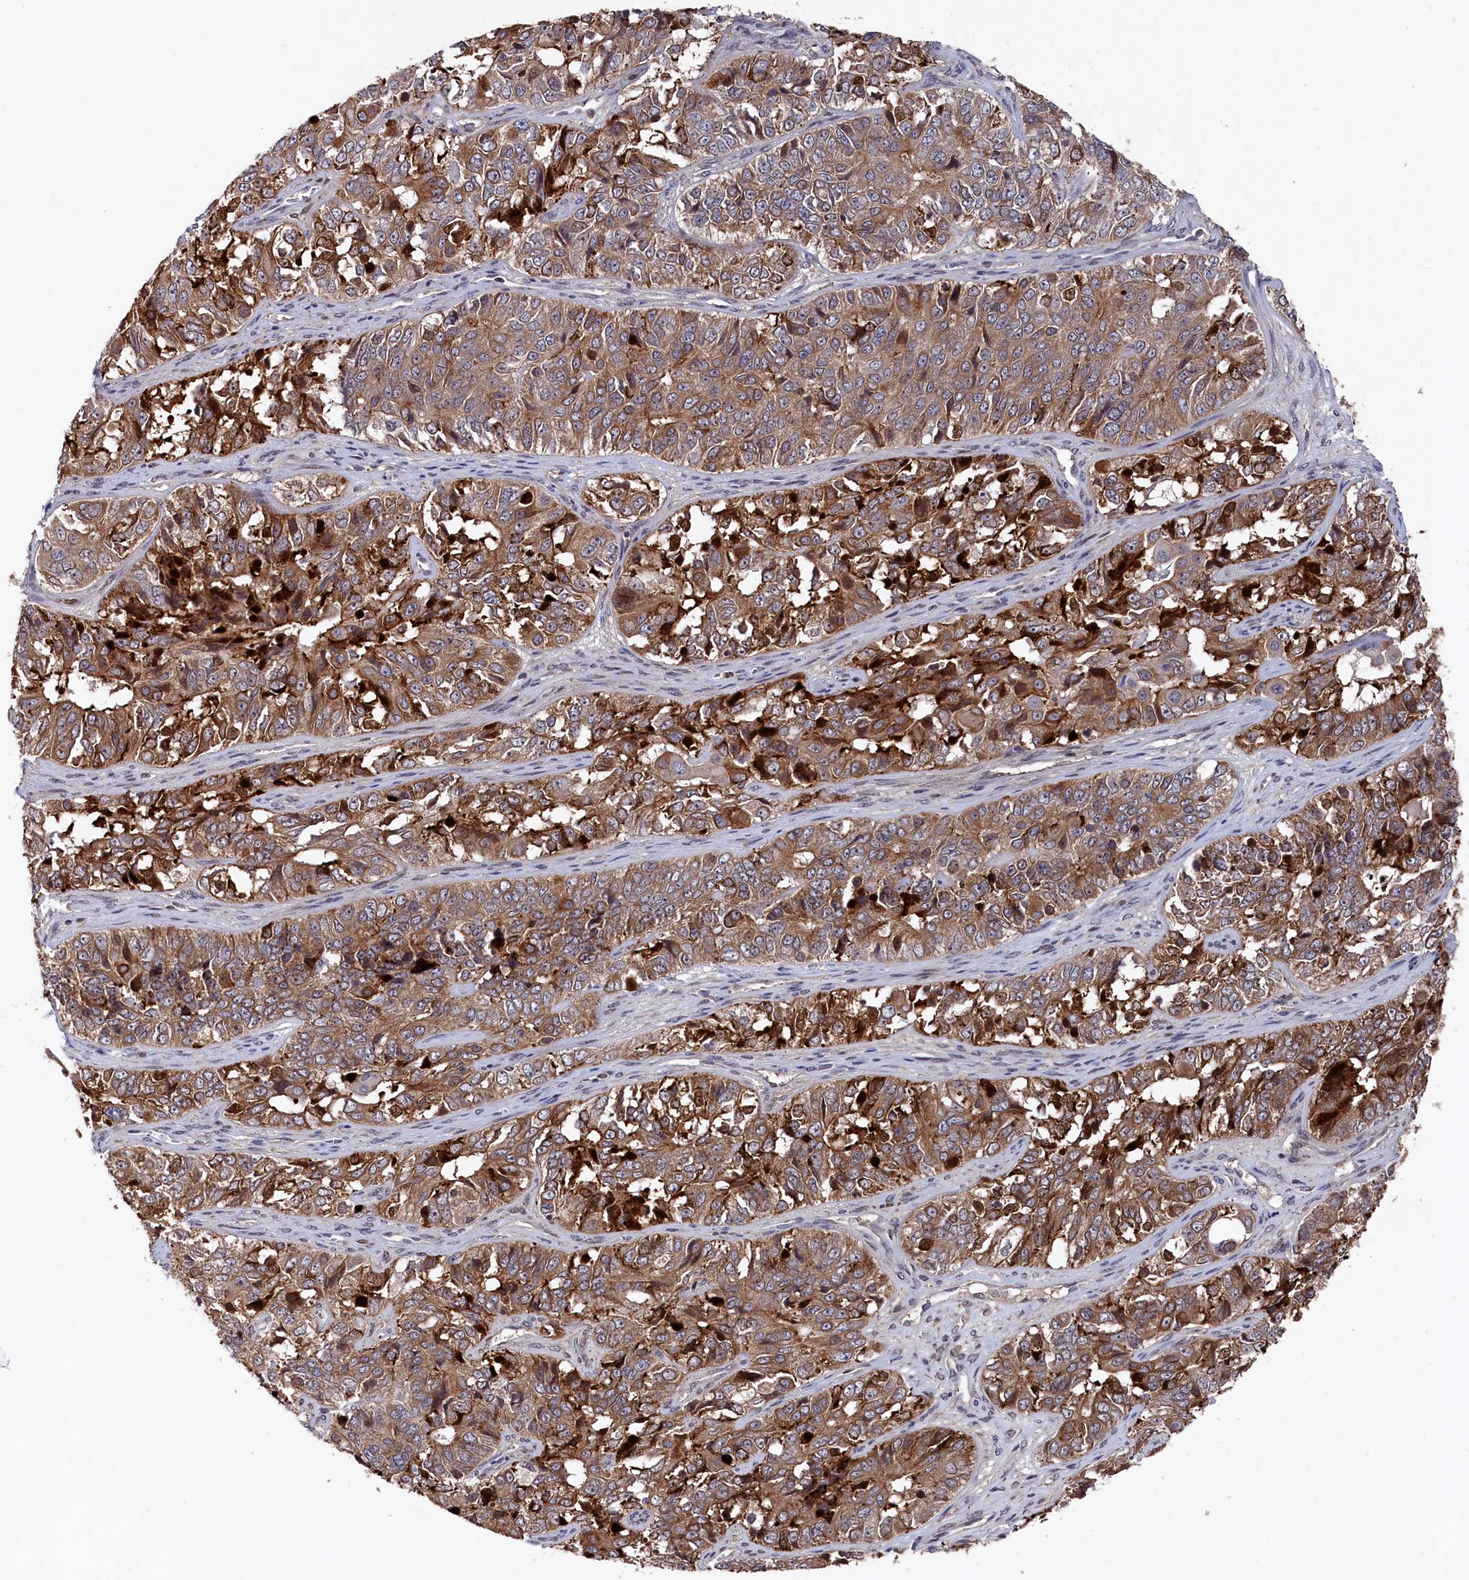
{"staining": {"intensity": "moderate", "quantity": ">75%", "location": "cytoplasmic/membranous"}, "tissue": "ovarian cancer", "cell_type": "Tumor cells", "image_type": "cancer", "snomed": [{"axis": "morphology", "description": "Carcinoma, endometroid"}, {"axis": "topography", "description": "Ovary"}], "caption": "This histopathology image exhibits IHC staining of endometroid carcinoma (ovarian), with medium moderate cytoplasmic/membranous positivity in about >75% of tumor cells.", "gene": "TMC5", "patient": {"sex": "female", "age": 51}}